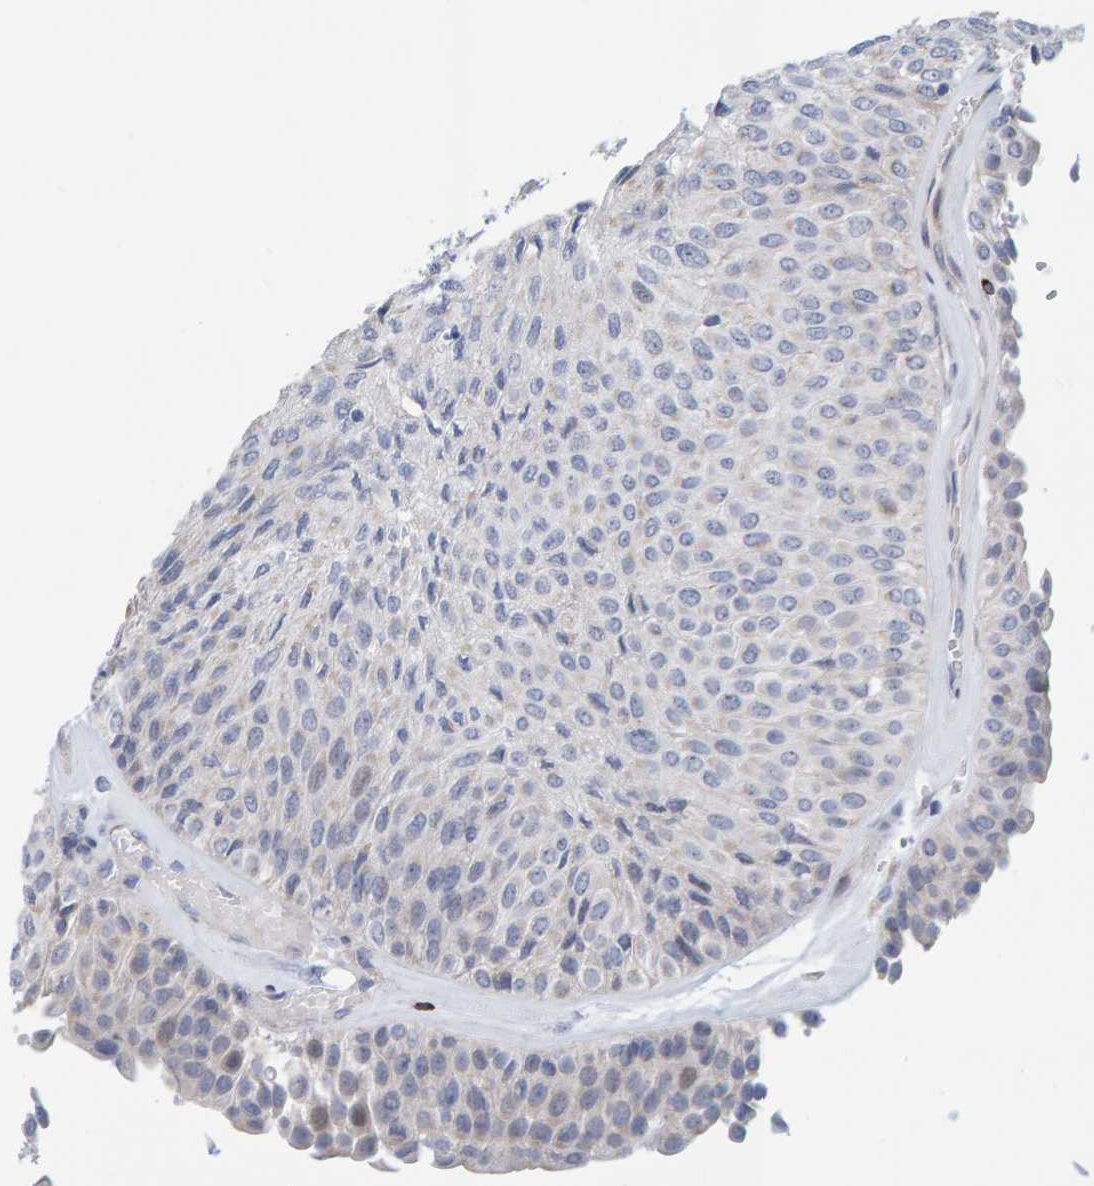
{"staining": {"intensity": "negative", "quantity": "none", "location": "none"}, "tissue": "urothelial cancer", "cell_type": "Tumor cells", "image_type": "cancer", "snomed": [{"axis": "morphology", "description": "Urothelial carcinoma, Low grade"}, {"axis": "topography", "description": "Urinary bladder"}], "caption": "IHC micrograph of urothelial cancer stained for a protein (brown), which displays no positivity in tumor cells. Brightfield microscopy of immunohistochemistry (IHC) stained with DAB (brown) and hematoxylin (blue), captured at high magnification.", "gene": "ZC3H3", "patient": {"sex": "male", "age": 78}}